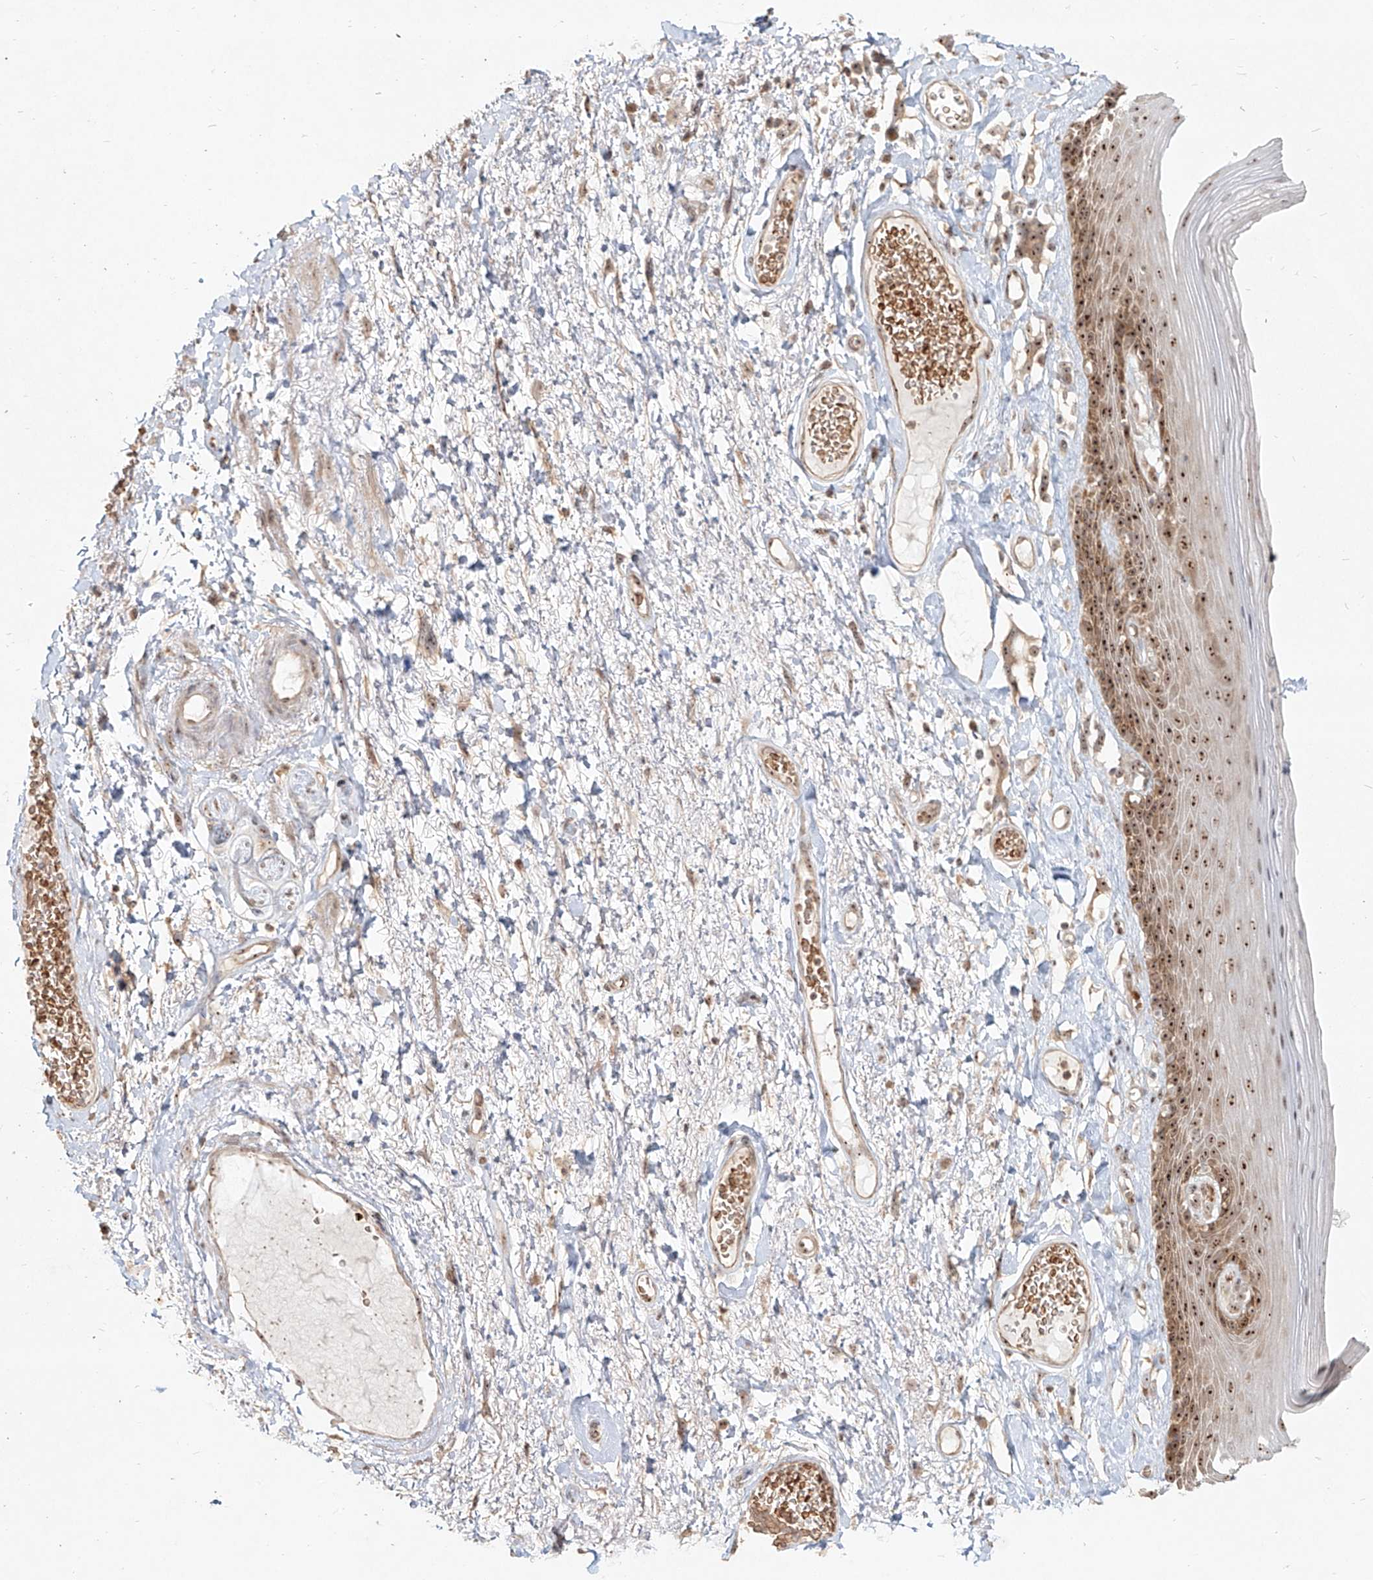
{"staining": {"intensity": "strong", "quantity": ">75%", "location": "cytoplasmic/membranous,nuclear"}, "tissue": "skin", "cell_type": "Epidermal cells", "image_type": "normal", "snomed": [{"axis": "morphology", "description": "Normal tissue, NOS"}, {"axis": "topography", "description": "Anal"}], "caption": "An image of human skin stained for a protein exhibits strong cytoplasmic/membranous,nuclear brown staining in epidermal cells.", "gene": "BYSL", "patient": {"sex": "male", "age": 69}}